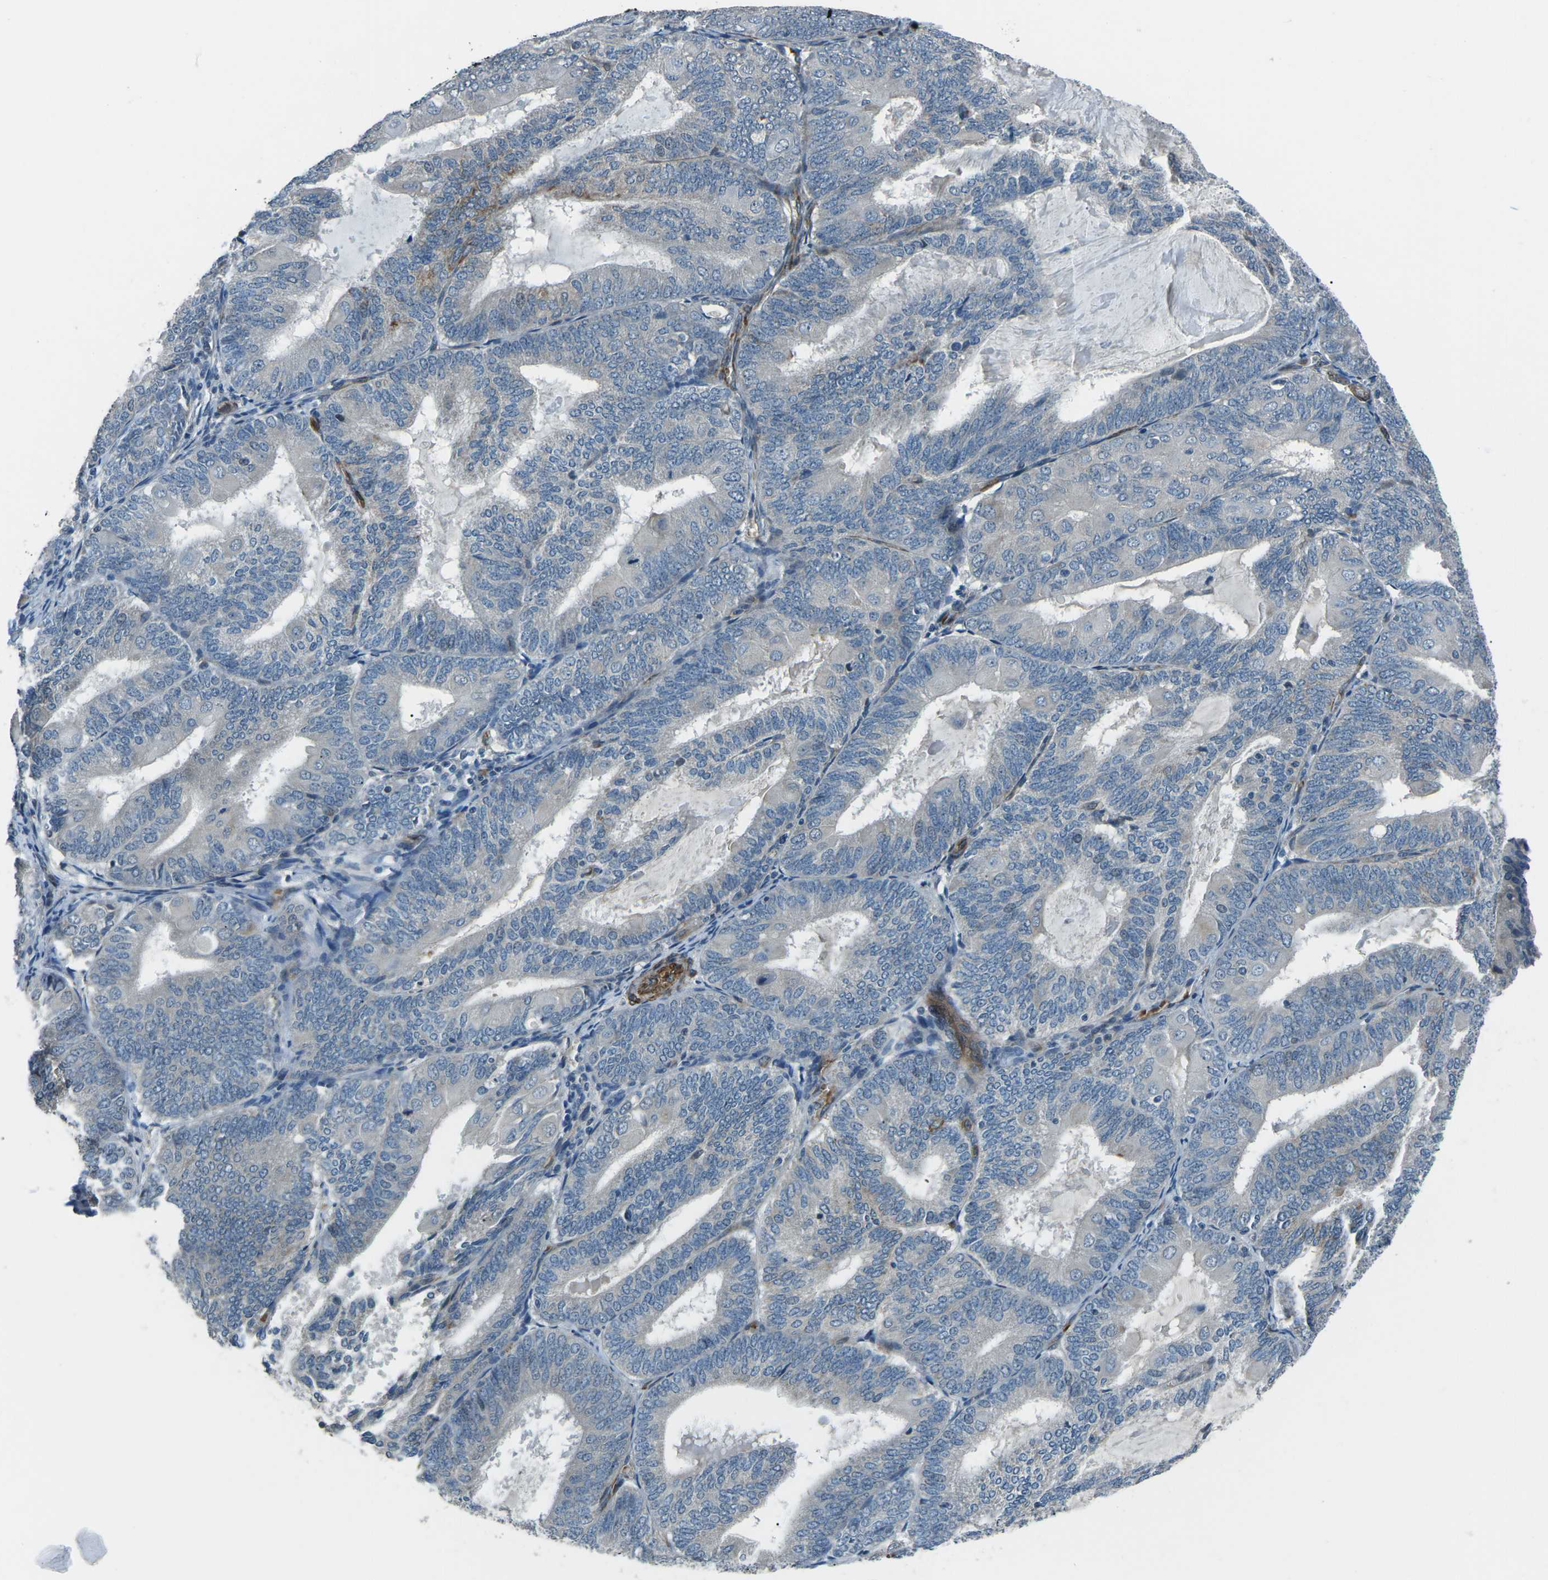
{"staining": {"intensity": "weak", "quantity": "<25%", "location": "cytoplasmic/membranous"}, "tissue": "endometrial cancer", "cell_type": "Tumor cells", "image_type": "cancer", "snomed": [{"axis": "morphology", "description": "Adenocarcinoma, NOS"}, {"axis": "topography", "description": "Endometrium"}], "caption": "This is an immunohistochemistry image of endometrial cancer (adenocarcinoma). There is no positivity in tumor cells.", "gene": "AFAP1", "patient": {"sex": "female", "age": 81}}